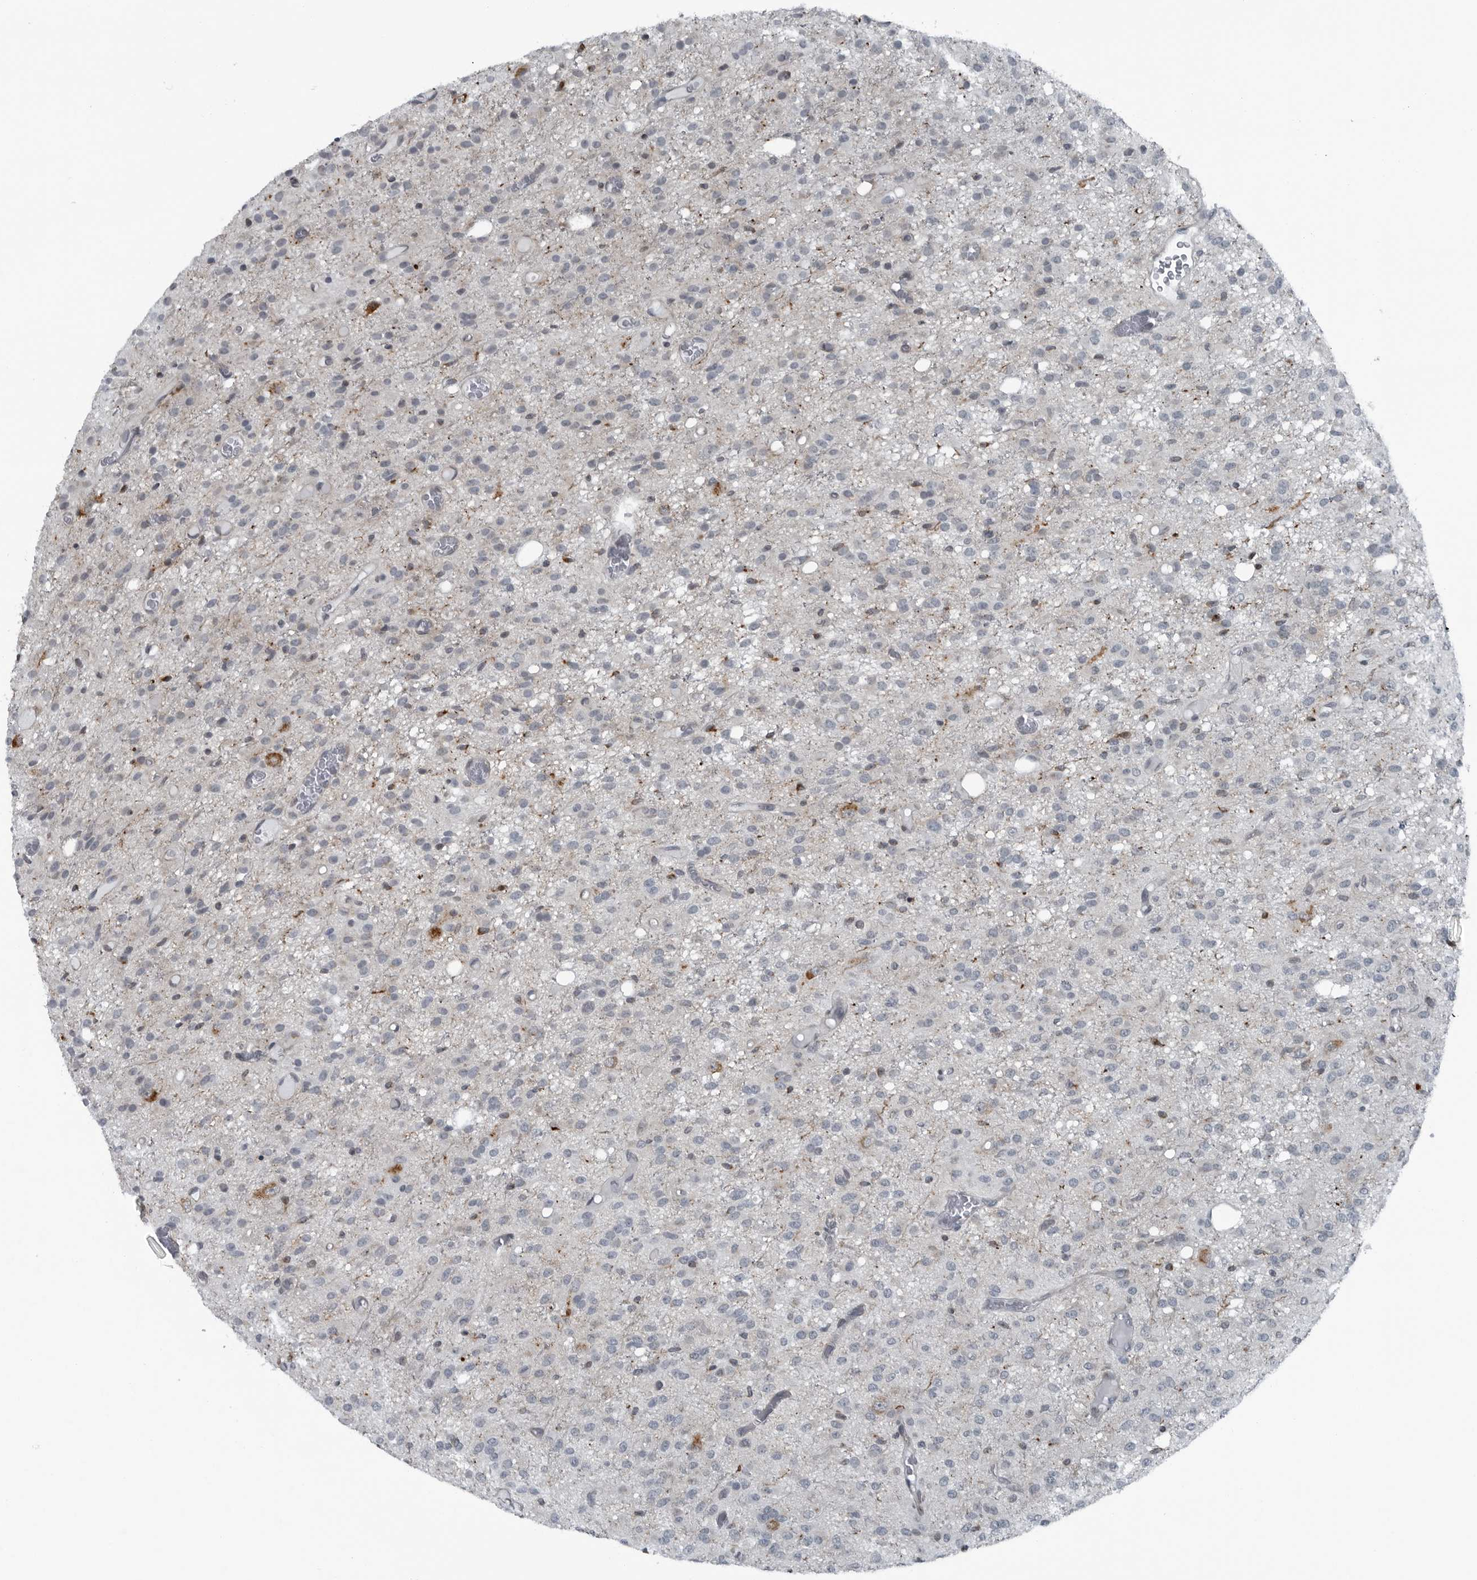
{"staining": {"intensity": "negative", "quantity": "none", "location": "none"}, "tissue": "glioma", "cell_type": "Tumor cells", "image_type": "cancer", "snomed": [{"axis": "morphology", "description": "Glioma, malignant, High grade"}, {"axis": "topography", "description": "Brain"}], "caption": "Glioma was stained to show a protein in brown. There is no significant expression in tumor cells.", "gene": "GAK", "patient": {"sex": "female", "age": 59}}